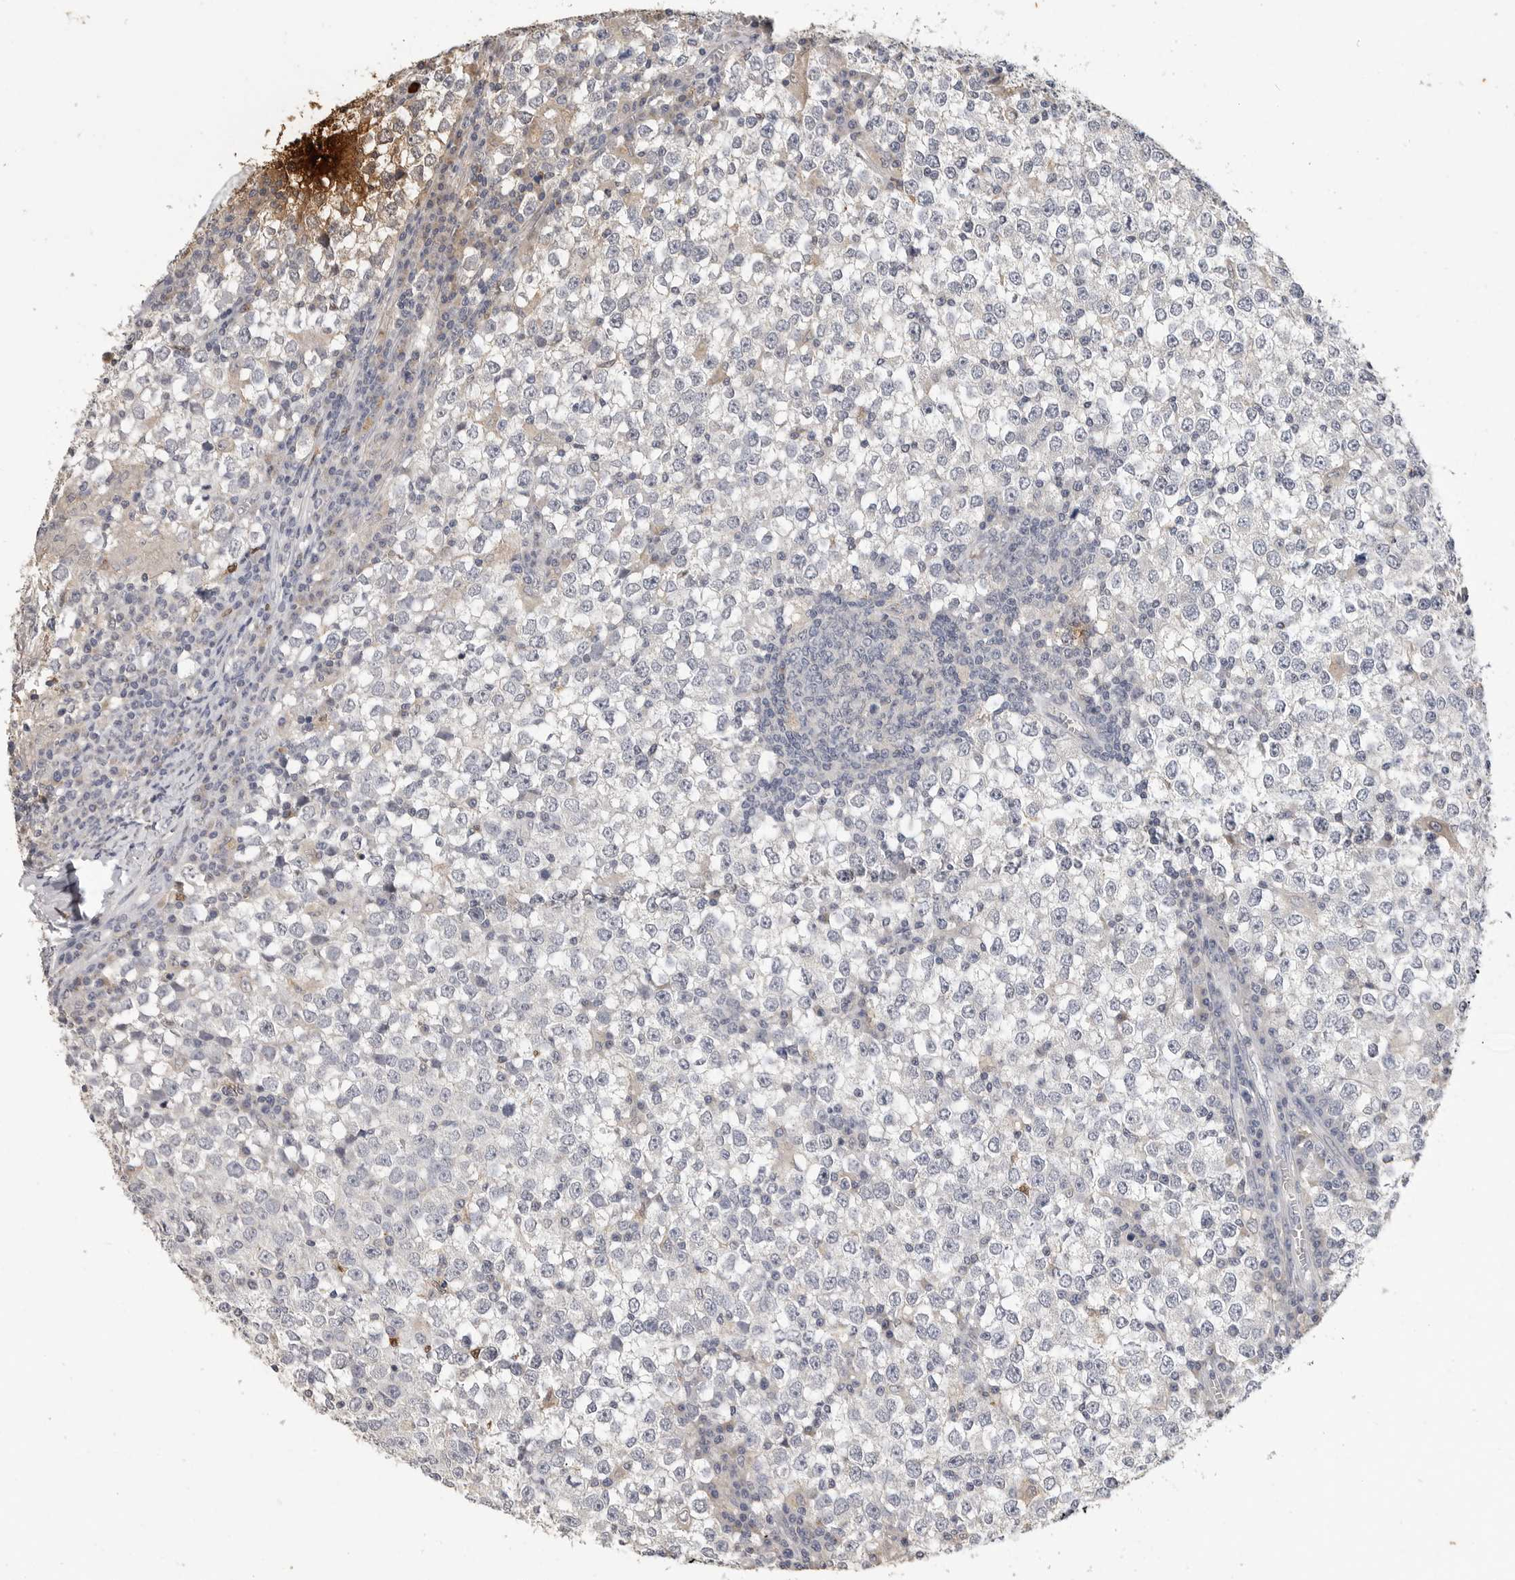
{"staining": {"intensity": "negative", "quantity": "none", "location": "none"}, "tissue": "testis cancer", "cell_type": "Tumor cells", "image_type": "cancer", "snomed": [{"axis": "morphology", "description": "Seminoma, NOS"}, {"axis": "topography", "description": "Testis"}], "caption": "DAB immunohistochemical staining of human testis cancer (seminoma) displays no significant positivity in tumor cells.", "gene": "LTBR", "patient": {"sex": "male", "age": 65}}